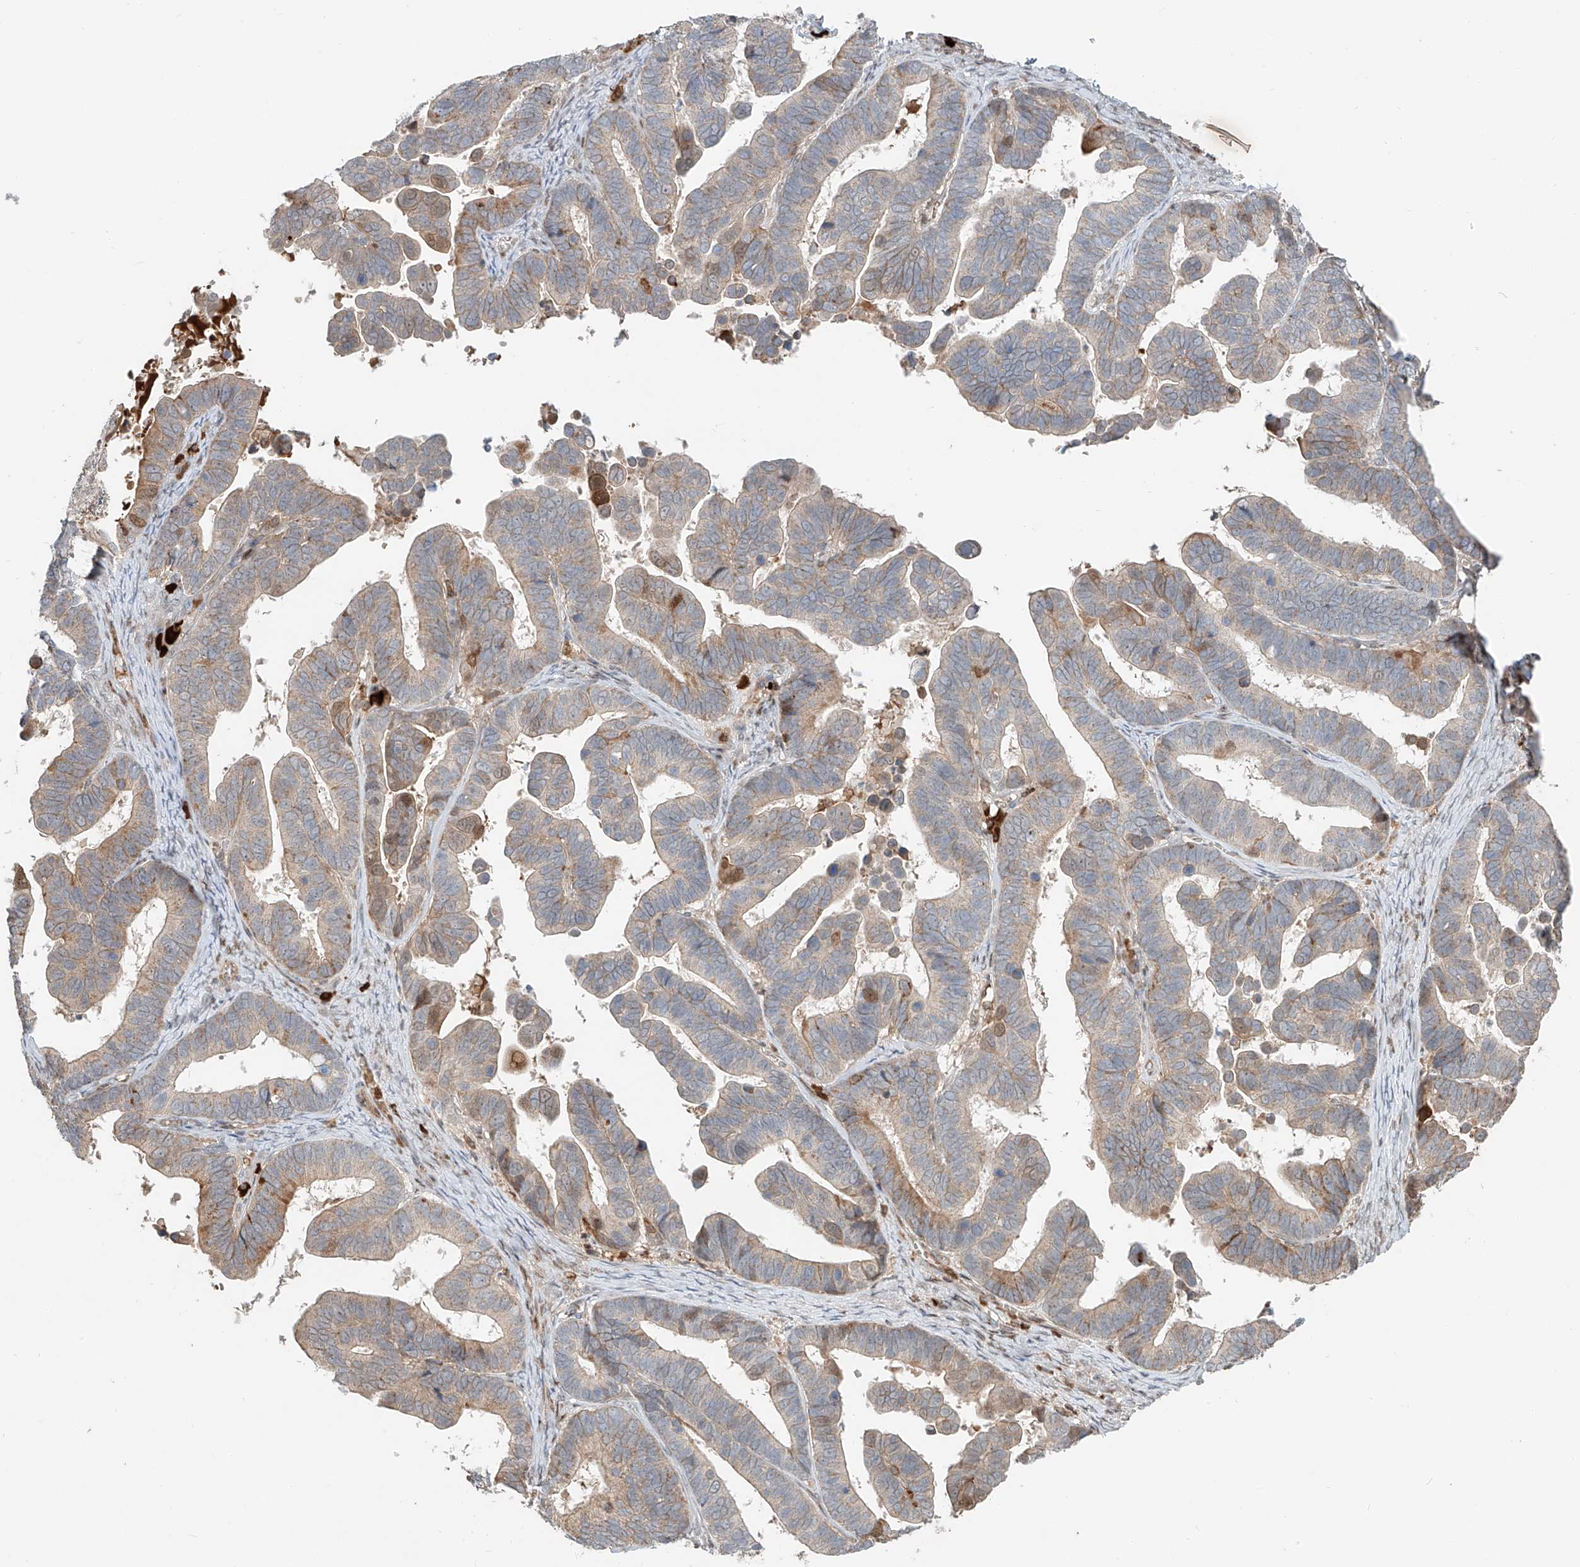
{"staining": {"intensity": "moderate", "quantity": "<25%", "location": "cytoplasmic/membranous,nuclear"}, "tissue": "ovarian cancer", "cell_type": "Tumor cells", "image_type": "cancer", "snomed": [{"axis": "morphology", "description": "Cystadenocarcinoma, serous, NOS"}, {"axis": "topography", "description": "Ovary"}], "caption": "Moderate cytoplasmic/membranous and nuclear expression is seen in approximately <25% of tumor cells in serous cystadenocarcinoma (ovarian). Using DAB (brown) and hematoxylin (blue) stains, captured at high magnification using brightfield microscopy.", "gene": "CEP162", "patient": {"sex": "female", "age": 56}}